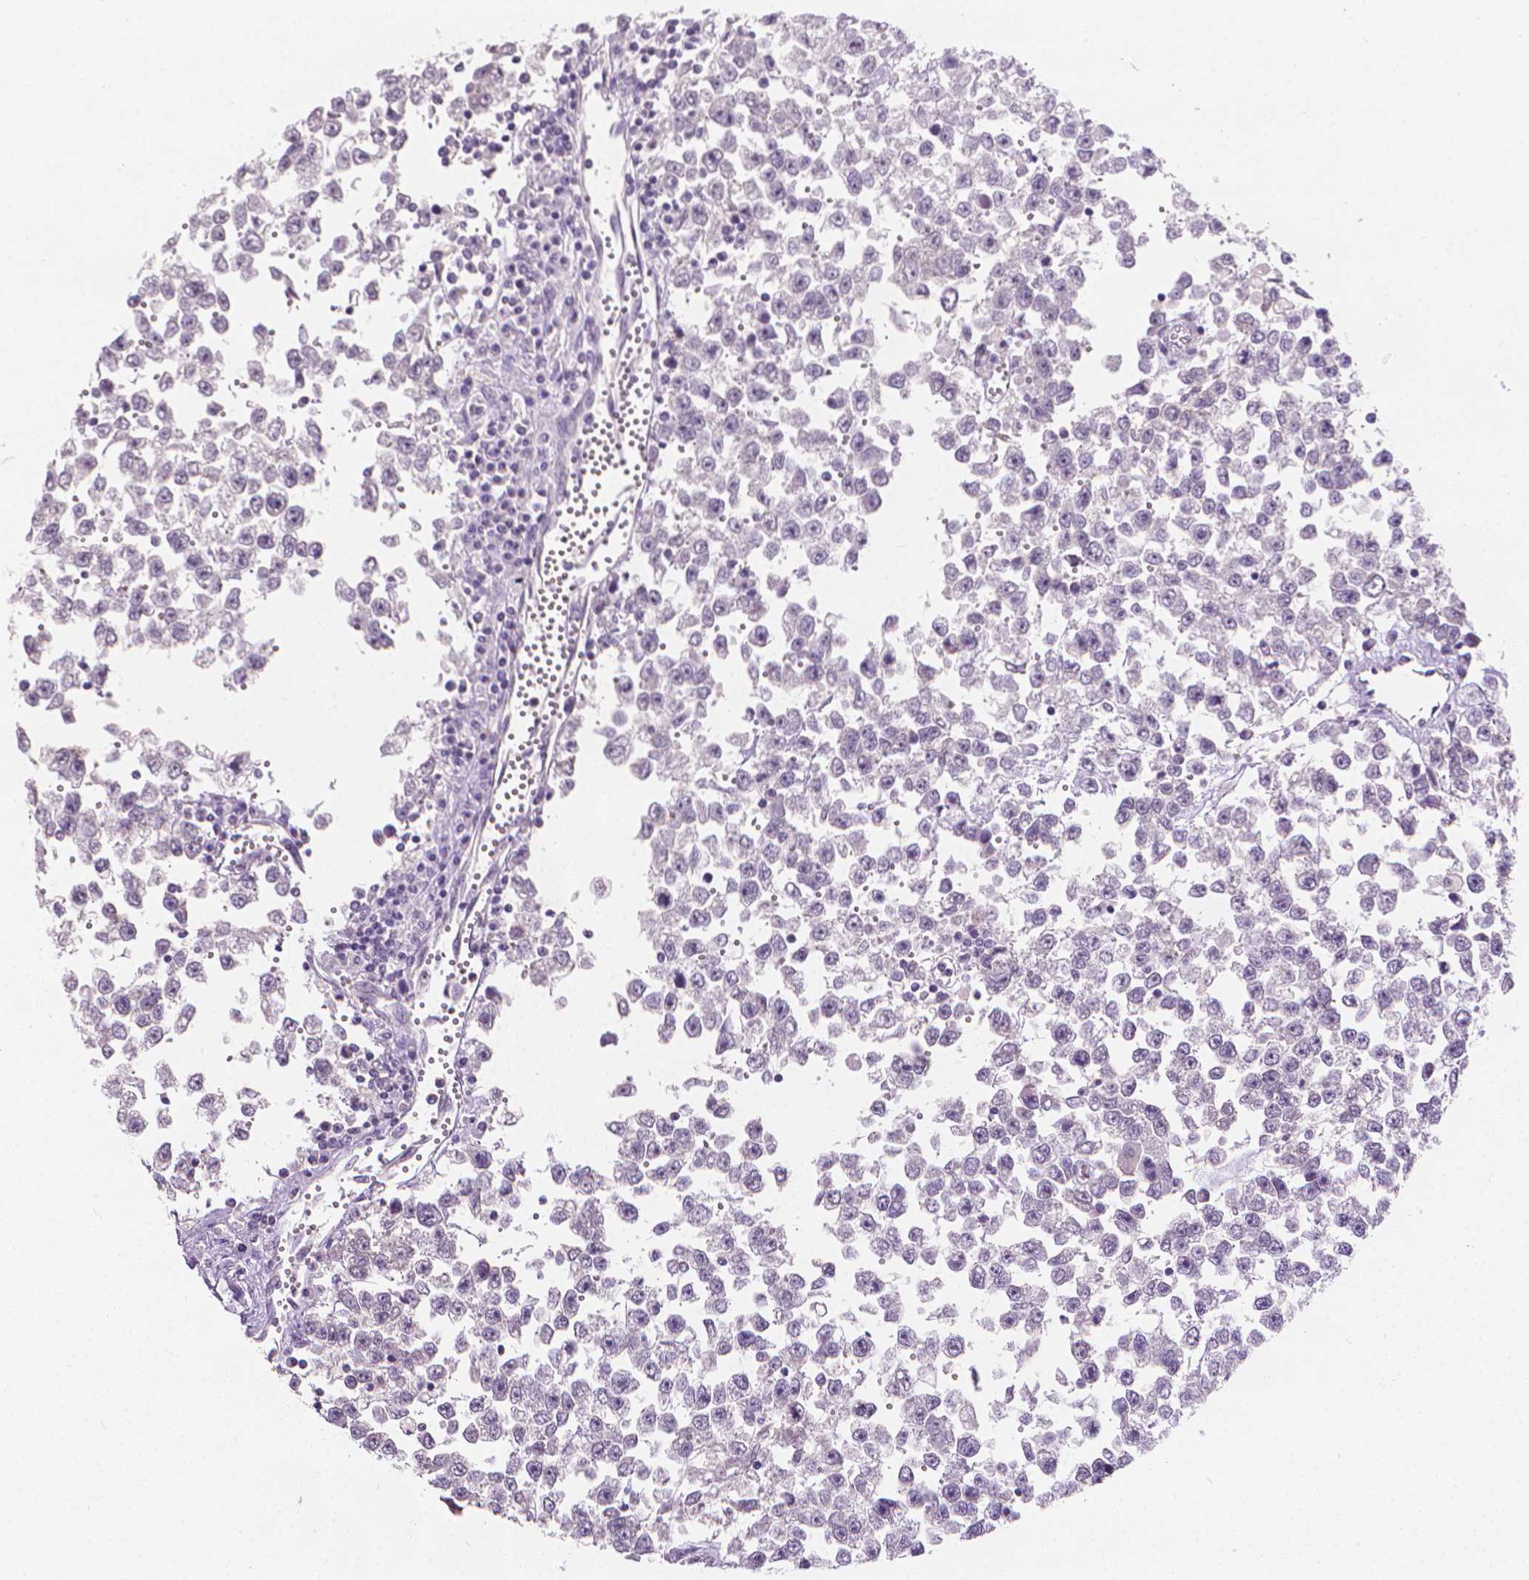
{"staining": {"intensity": "negative", "quantity": "none", "location": "none"}, "tissue": "testis cancer", "cell_type": "Tumor cells", "image_type": "cancer", "snomed": [{"axis": "morphology", "description": "Seminoma, NOS"}, {"axis": "topography", "description": "Testis"}], "caption": "Tumor cells are negative for protein expression in human testis cancer.", "gene": "FASN", "patient": {"sex": "male", "age": 34}}